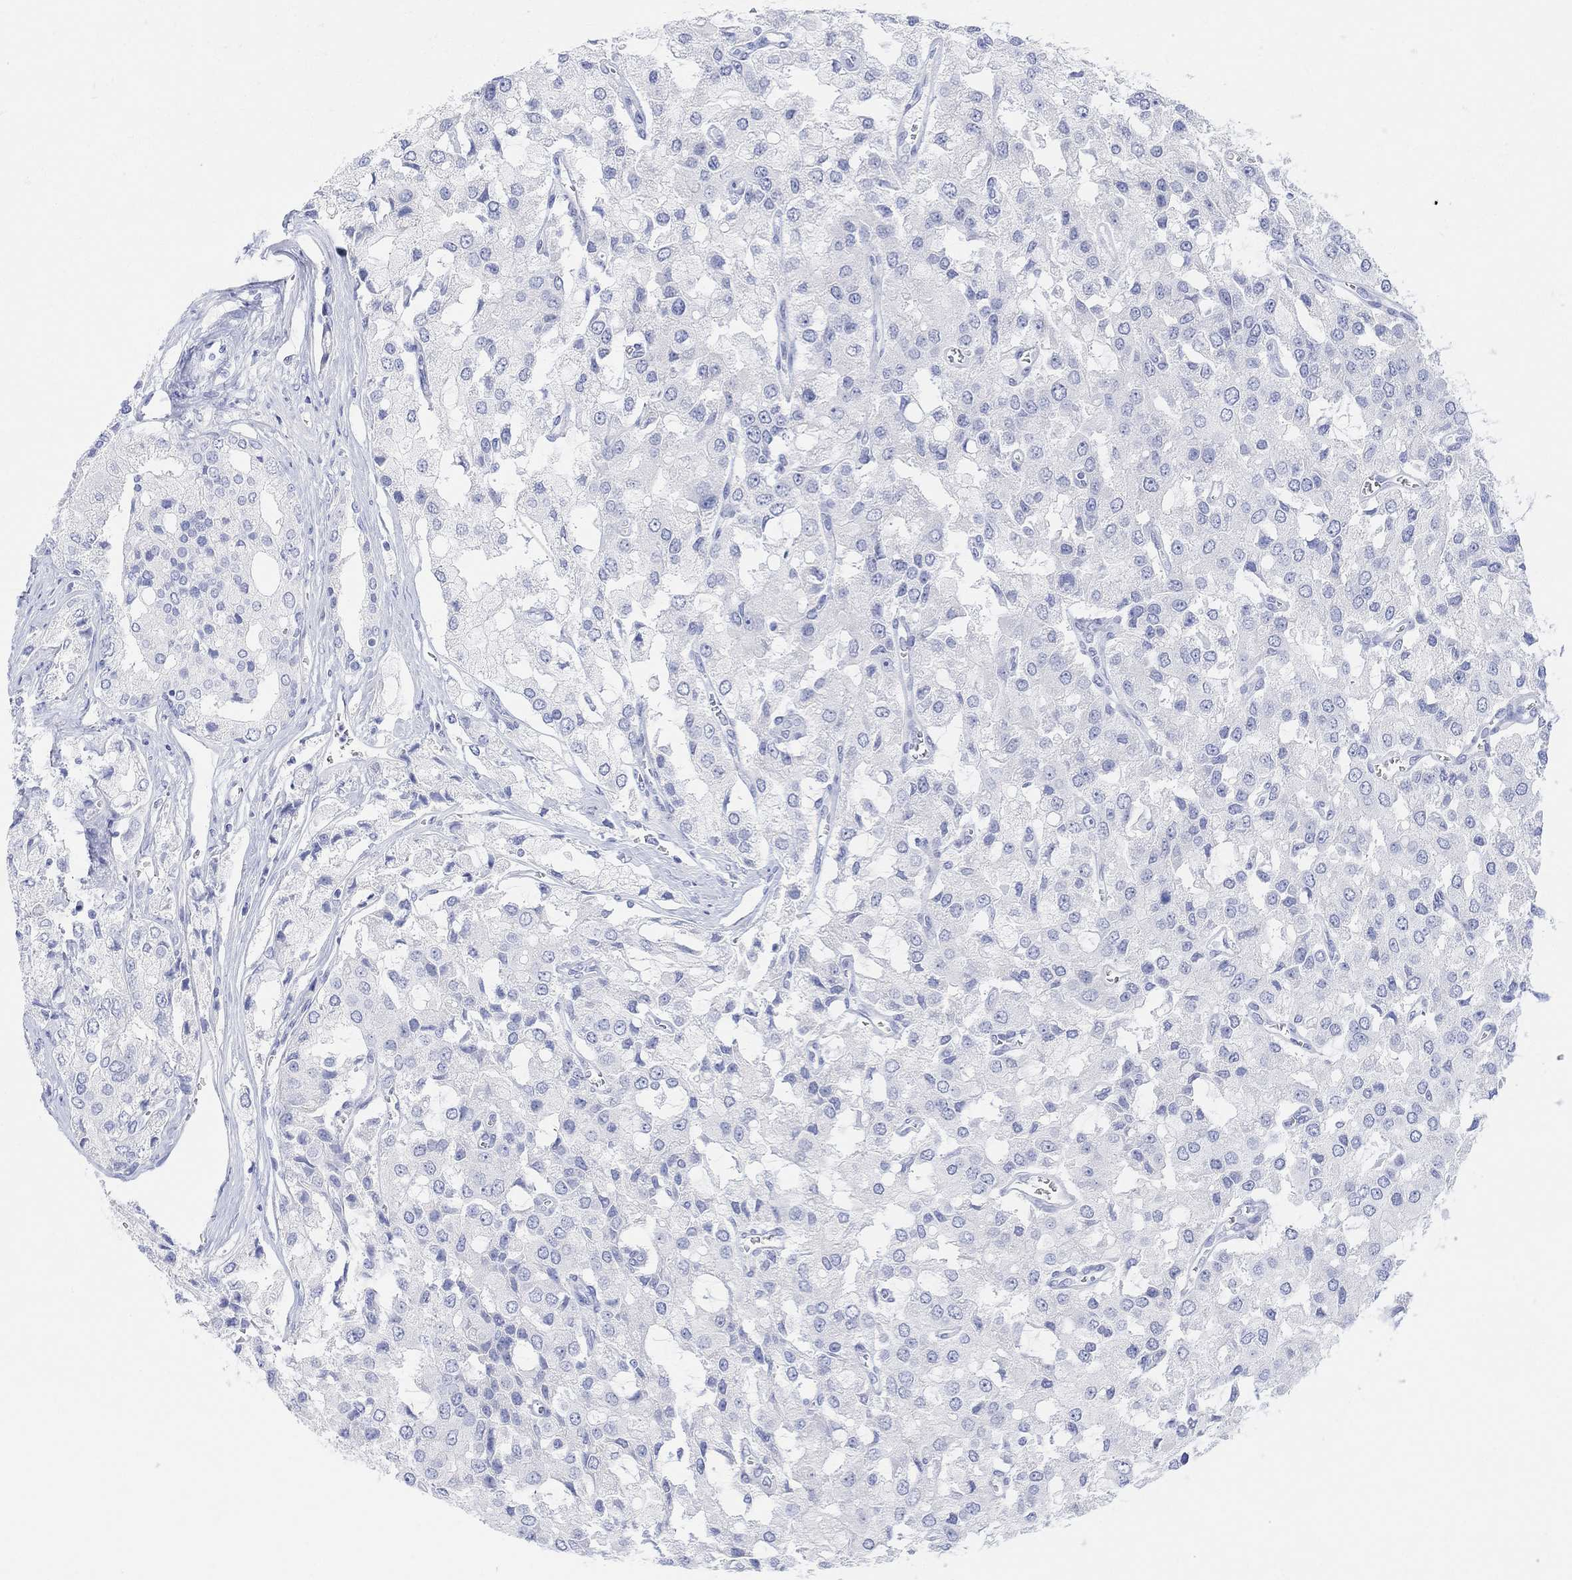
{"staining": {"intensity": "negative", "quantity": "none", "location": "none"}, "tissue": "prostate cancer", "cell_type": "Tumor cells", "image_type": "cancer", "snomed": [{"axis": "morphology", "description": "Adenocarcinoma, NOS"}, {"axis": "topography", "description": "Prostate and seminal vesicle, NOS"}, {"axis": "topography", "description": "Prostate"}], "caption": "High magnification brightfield microscopy of adenocarcinoma (prostate) stained with DAB (brown) and counterstained with hematoxylin (blue): tumor cells show no significant positivity.", "gene": "GNG13", "patient": {"sex": "male", "age": 67}}